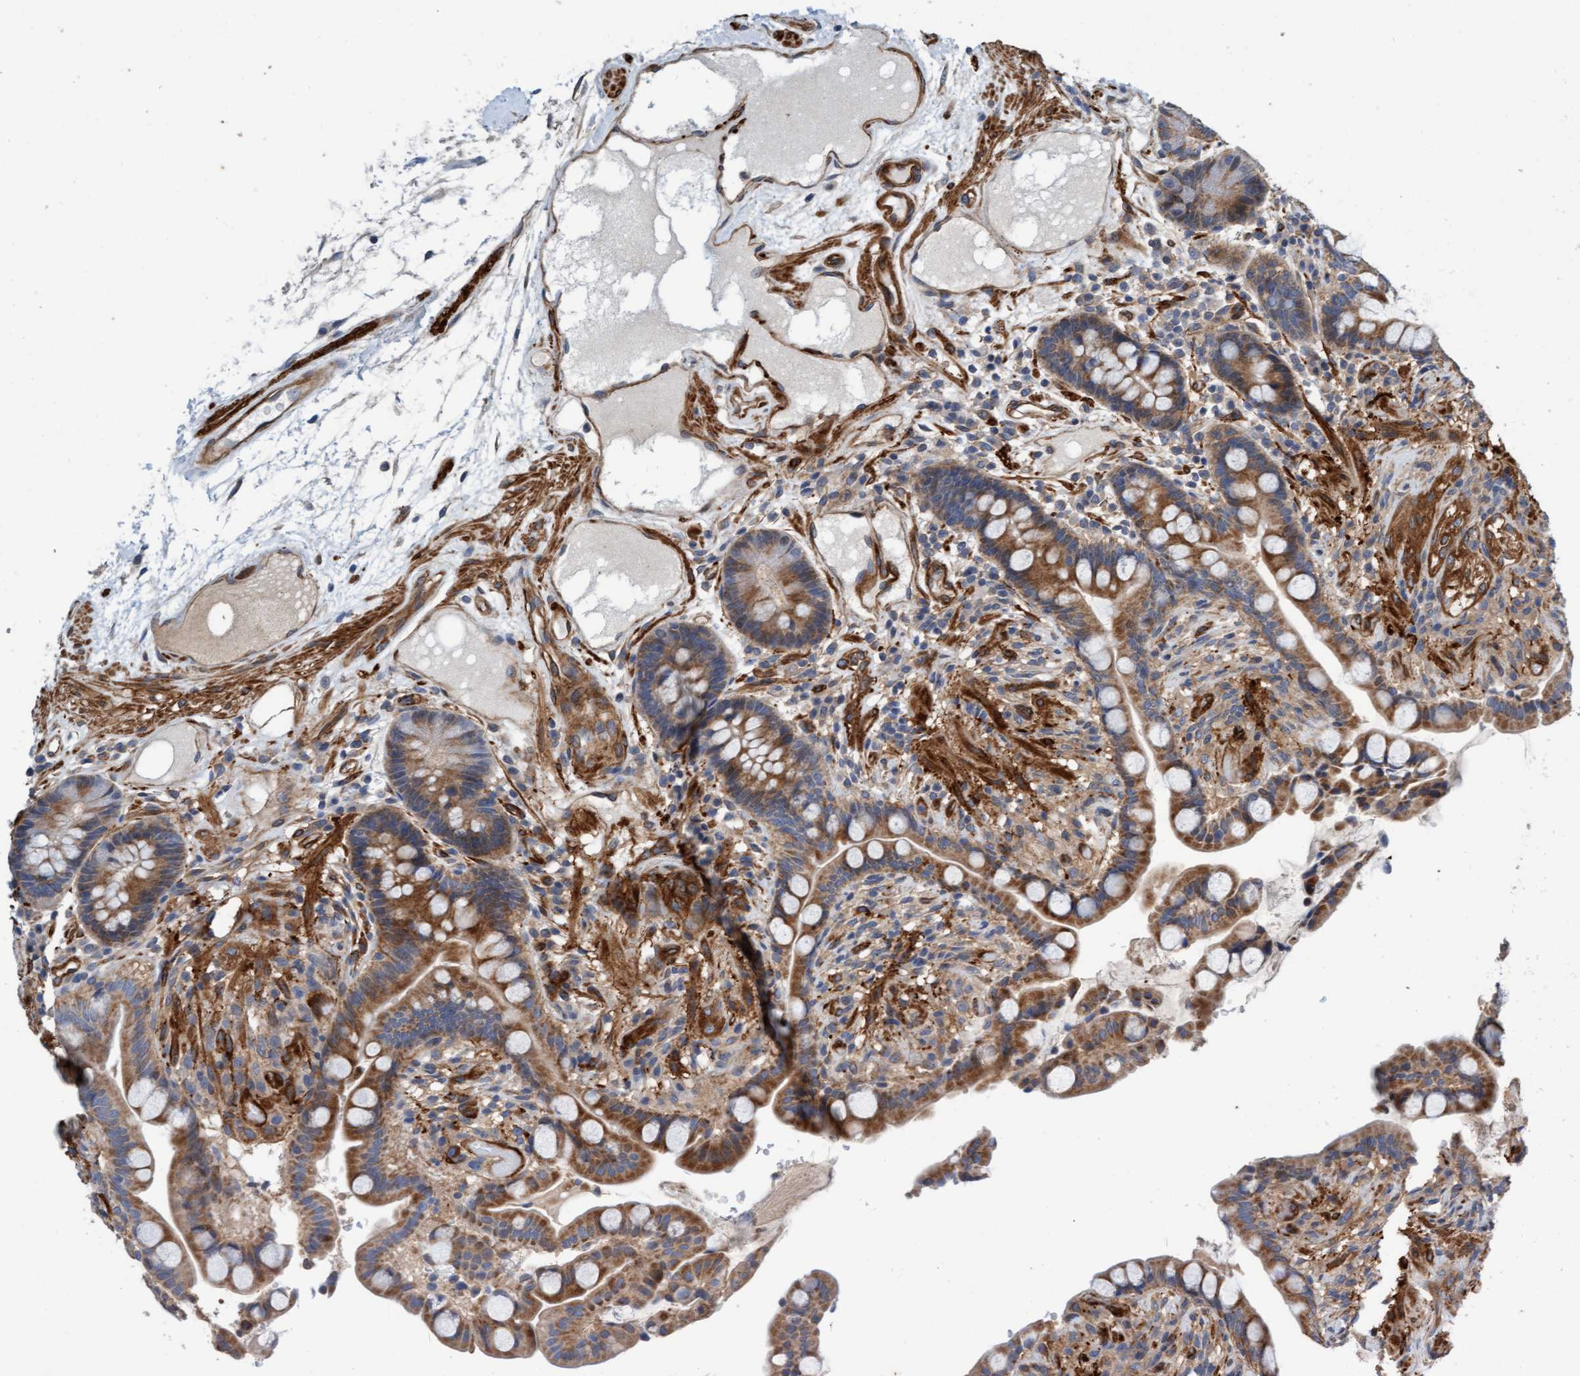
{"staining": {"intensity": "strong", "quantity": ">75%", "location": "cytoplasmic/membranous"}, "tissue": "colon", "cell_type": "Endothelial cells", "image_type": "normal", "snomed": [{"axis": "morphology", "description": "Normal tissue, NOS"}, {"axis": "topography", "description": "Colon"}], "caption": "Benign colon displays strong cytoplasmic/membranous positivity in approximately >75% of endothelial cells, visualized by immunohistochemistry. Immunohistochemistry stains the protein in brown and the nuclei are stained blue.", "gene": "FMNL3", "patient": {"sex": "male", "age": 73}}